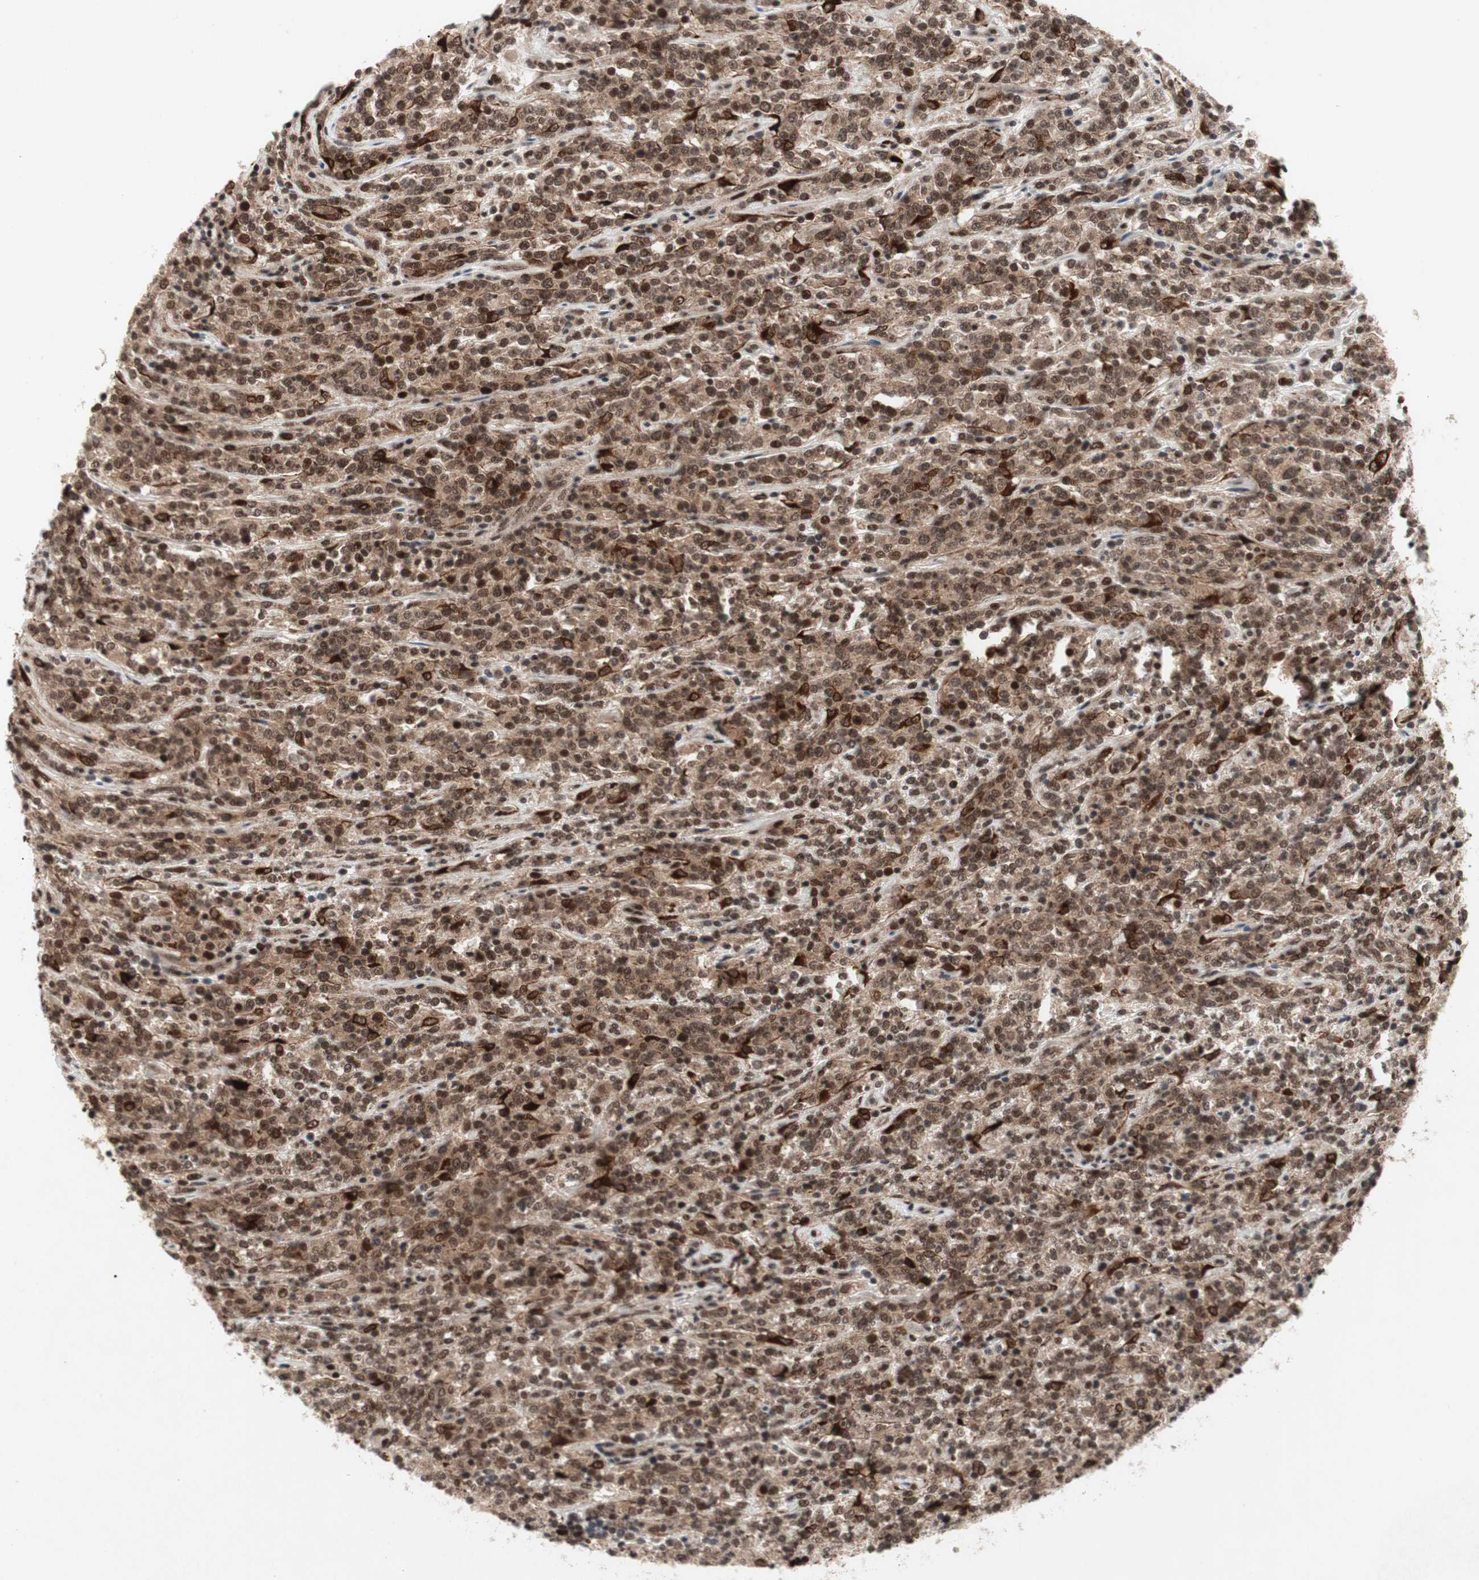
{"staining": {"intensity": "moderate", "quantity": ">75%", "location": "cytoplasmic/membranous,nuclear"}, "tissue": "lymphoma", "cell_type": "Tumor cells", "image_type": "cancer", "snomed": [{"axis": "morphology", "description": "Malignant lymphoma, non-Hodgkin's type, High grade"}, {"axis": "topography", "description": "Soft tissue"}], "caption": "Lymphoma stained with a brown dye reveals moderate cytoplasmic/membranous and nuclear positive staining in approximately >75% of tumor cells.", "gene": "TCF12", "patient": {"sex": "male", "age": 18}}